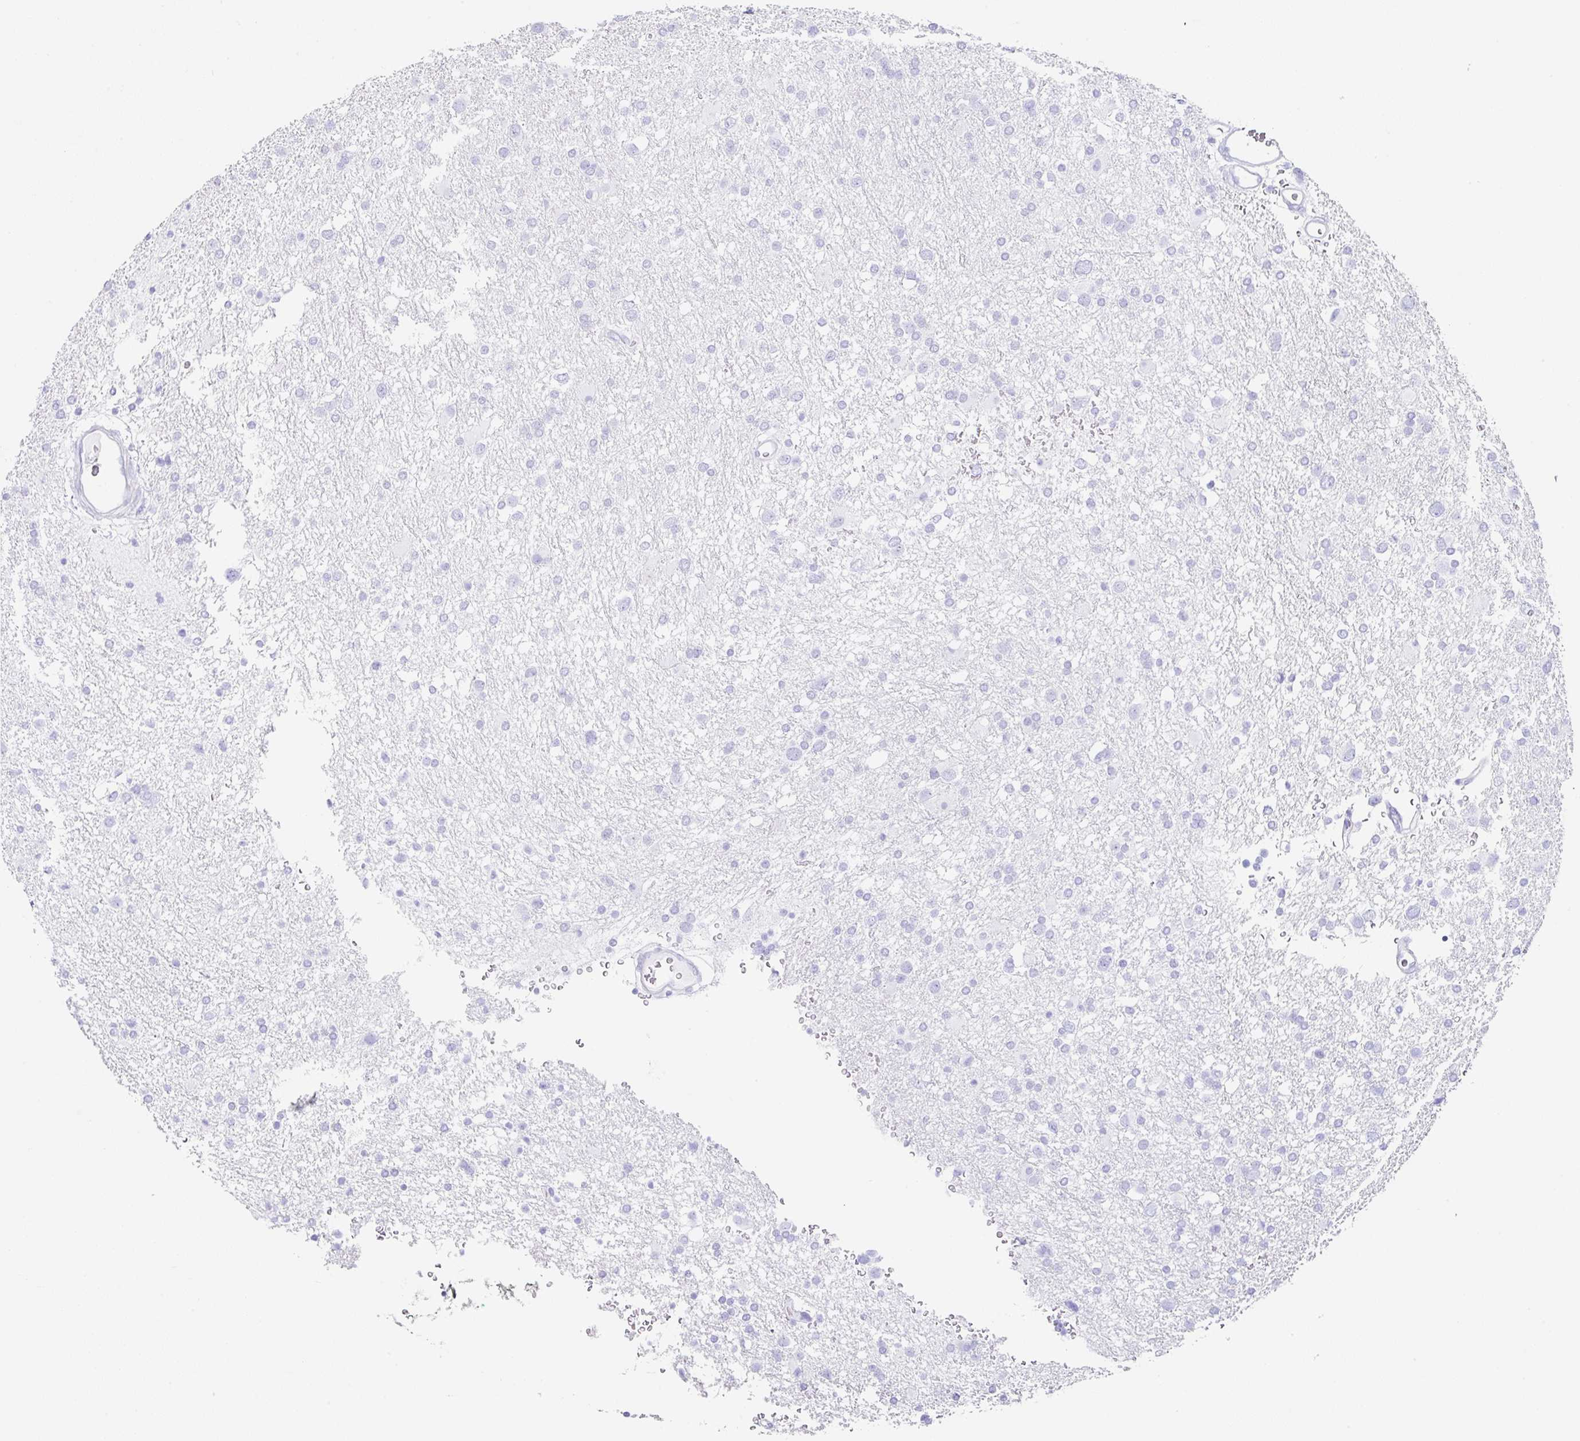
{"staining": {"intensity": "negative", "quantity": "none", "location": "none"}, "tissue": "glioma", "cell_type": "Tumor cells", "image_type": "cancer", "snomed": [{"axis": "morphology", "description": "Glioma, malignant, Low grade"}, {"axis": "topography", "description": "Brain"}], "caption": "This is an immunohistochemistry (IHC) histopathology image of human glioma. There is no staining in tumor cells.", "gene": "CLDND2", "patient": {"sex": "female", "age": 32}}